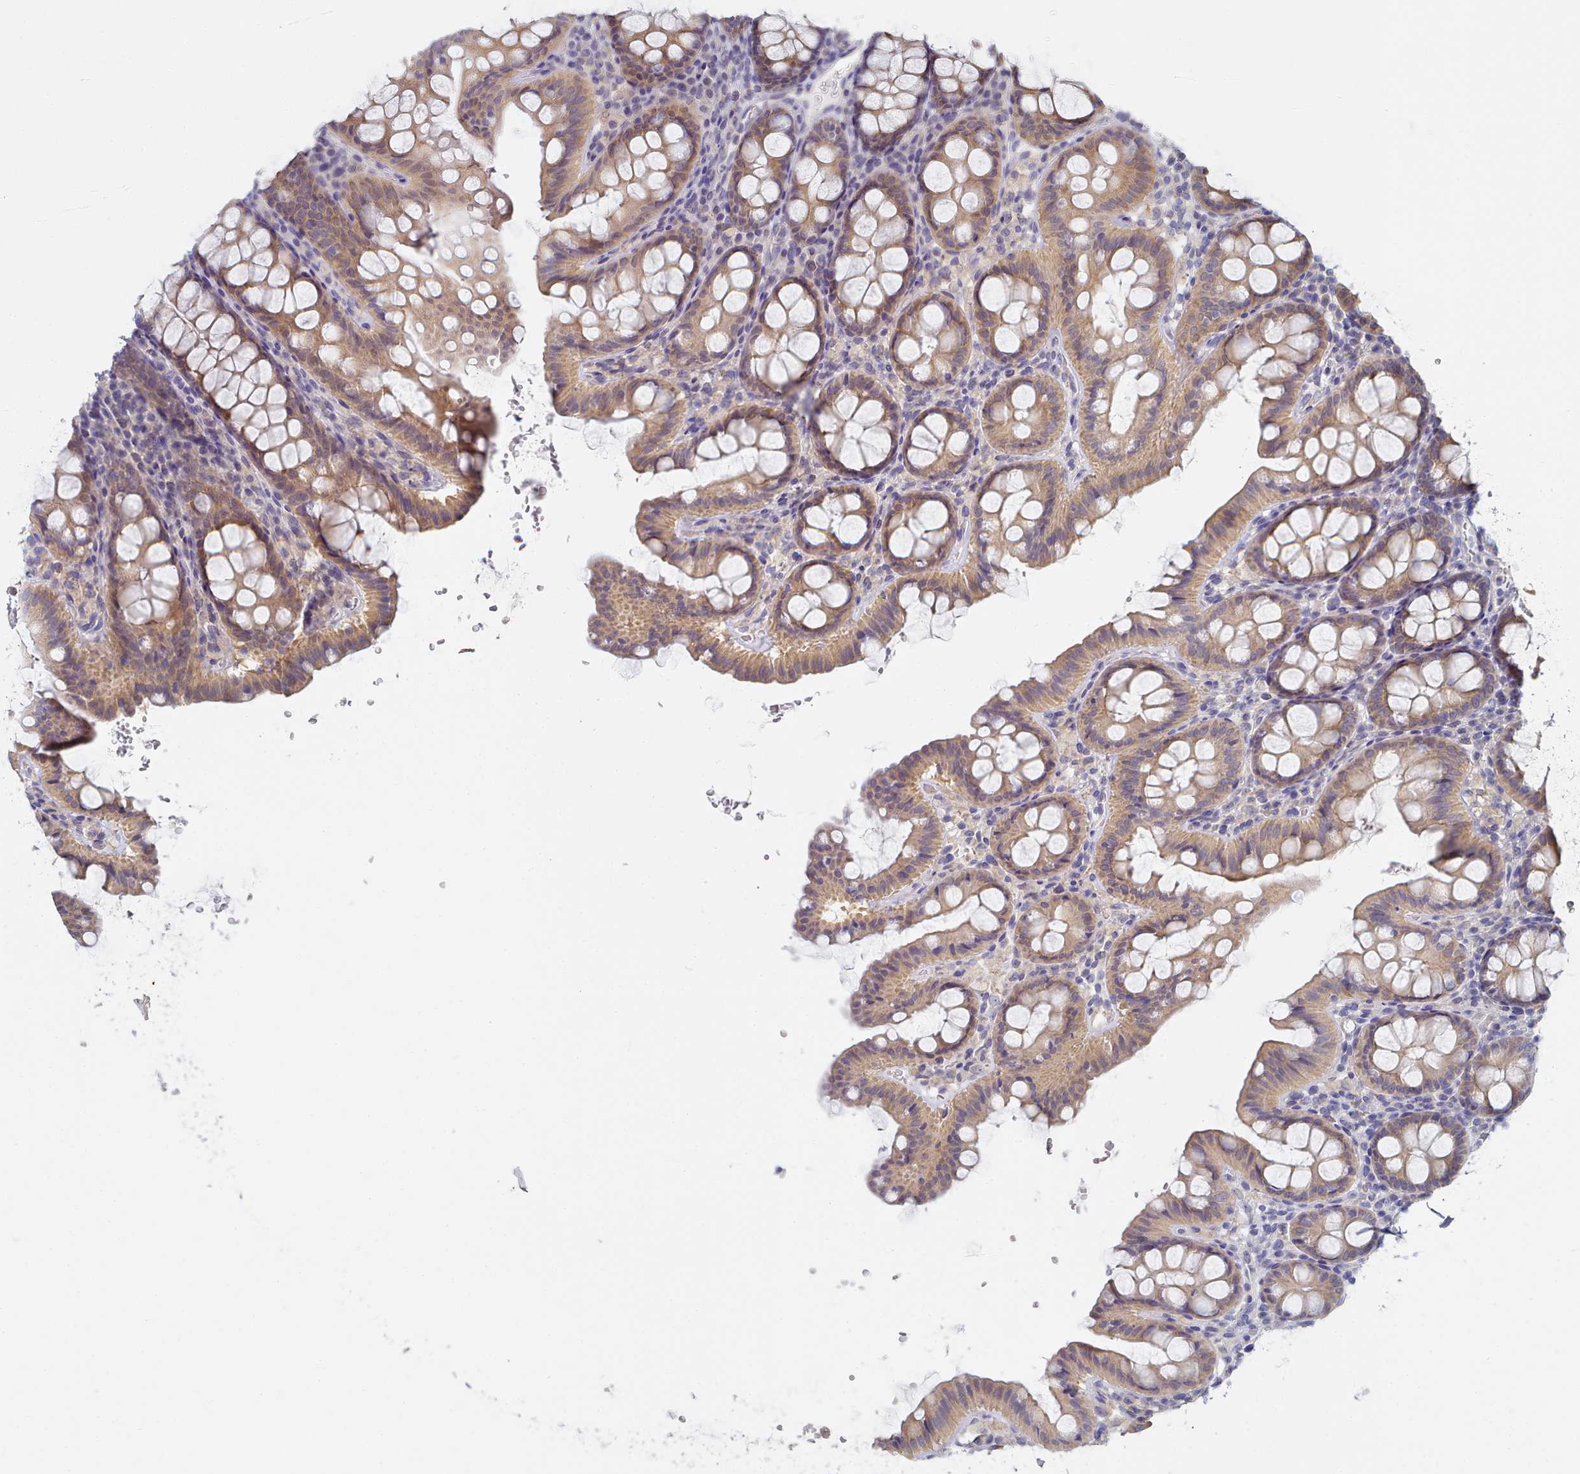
{"staining": {"intensity": "negative", "quantity": "none", "location": "none"}, "tissue": "colon", "cell_type": "Endothelial cells", "image_type": "normal", "snomed": [{"axis": "morphology", "description": "Normal tissue, NOS"}, {"axis": "topography", "description": "Colon"}], "caption": "Endothelial cells are negative for brown protein staining in benign colon. (Brightfield microscopy of DAB (3,3'-diaminobenzidine) immunohistochemistry at high magnification).", "gene": "TYW1B", "patient": {"sex": "male", "age": 75}}